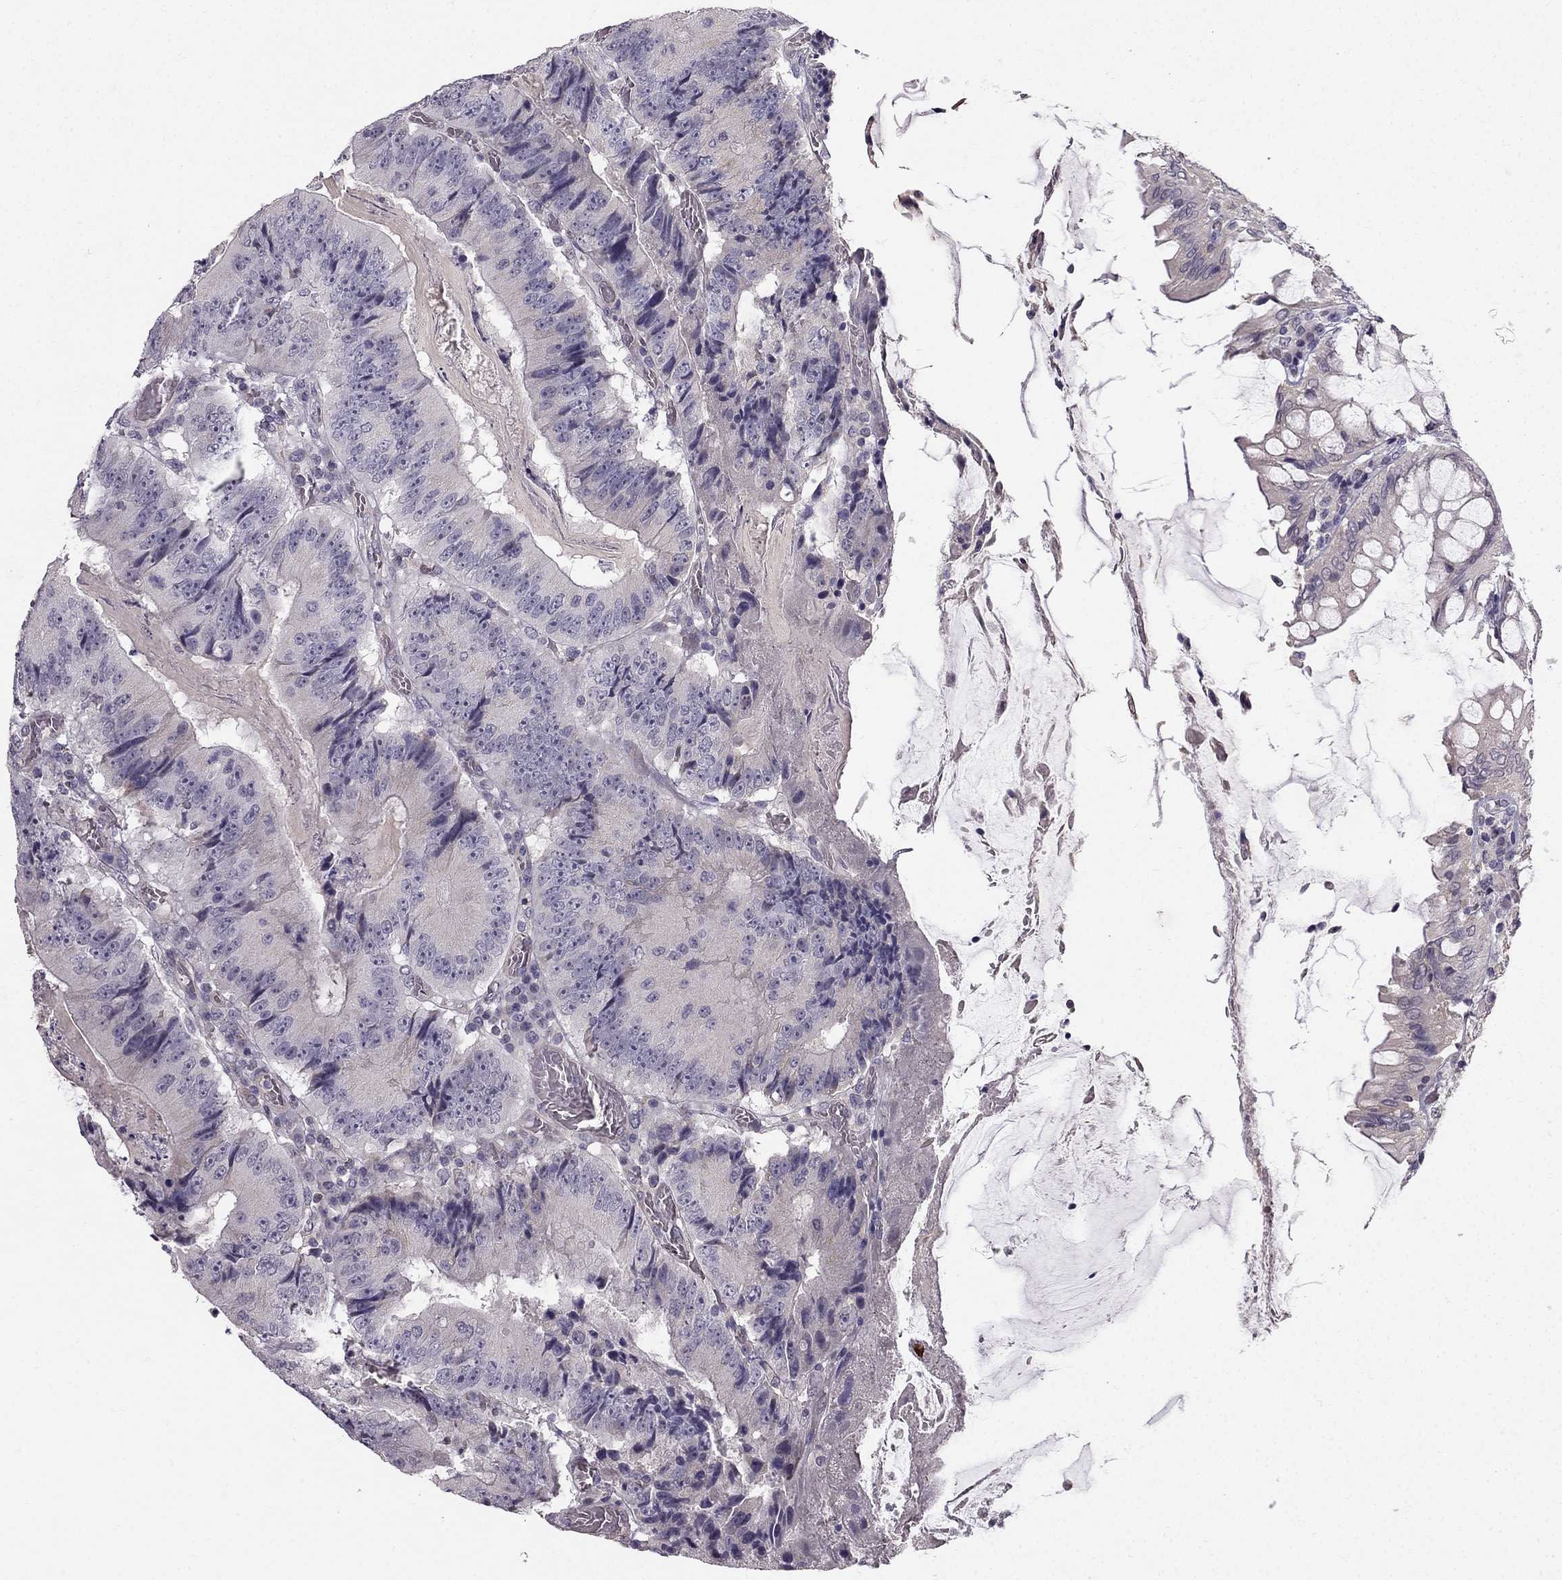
{"staining": {"intensity": "negative", "quantity": "none", "location": "none"}, "tissue": "colorectal cancer", "cell_type": "Tumor cells", "image_type": "cancer", "snomed": [{"axis": "morphology", "description": "Adenocarcinoma, NOS"}, {"axis": "topography", "description": "Colon"}], "caption": "Tumor cells are negative for protein expression in human colorectal adenocarcinoma.", "gene": "TSPYL5", "patient": {"sex": "female", "age": 86}}